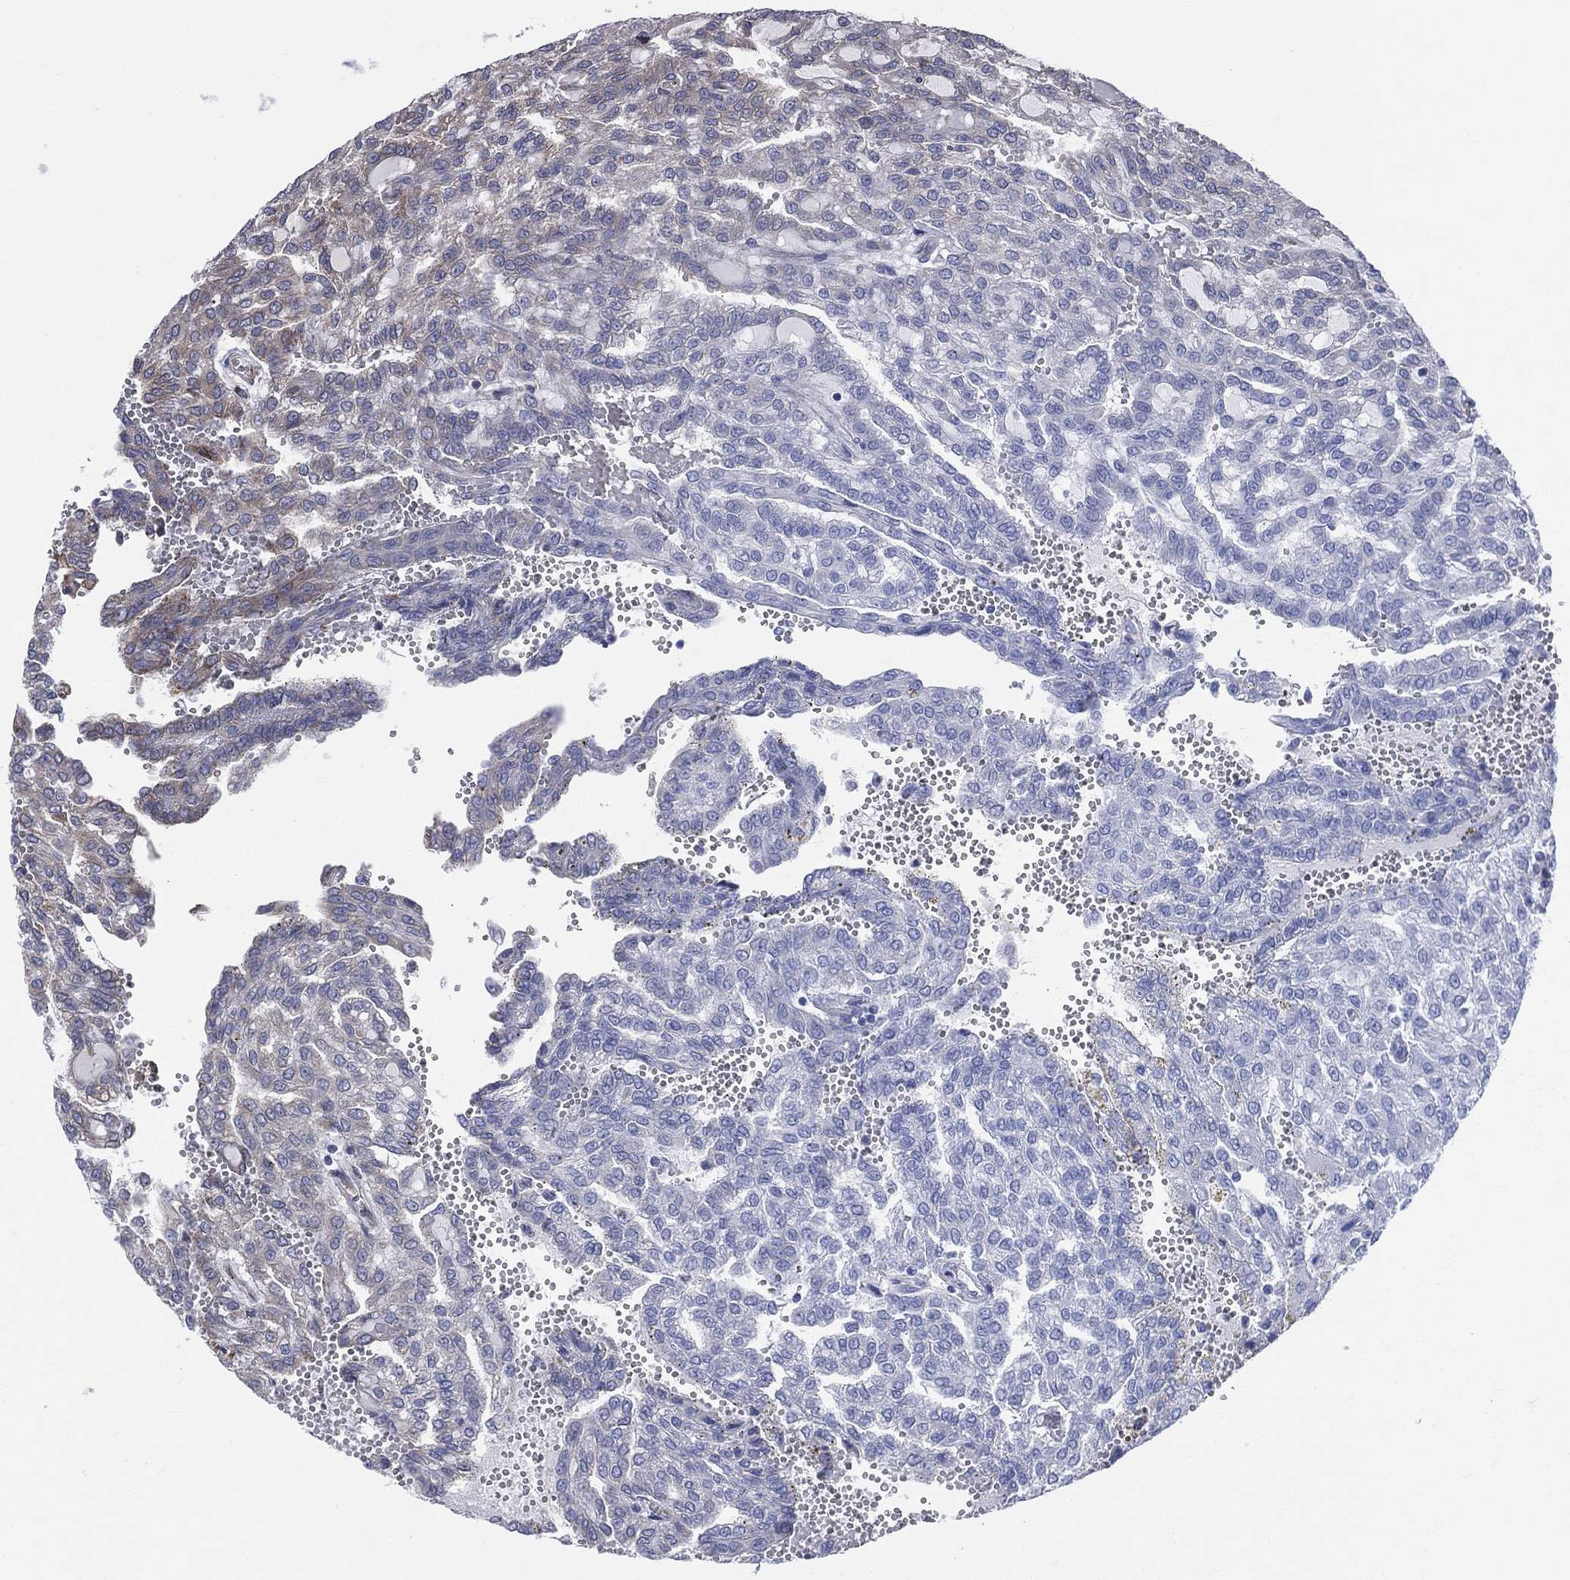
{"staining": {"intensity": "moderate", "quantity": "<25%", "location": "cytoplasmic/membranous"}, "tissue": "renal cancer", "cell_type": "Tumor cells", "image_type": "cancer", "snomed": [{"axis": "morphology", "description": "Adenocarcinoma, NOS"}, {"axis": "topography", "description": "Kidney"}], "caption": "Tumor cells show moderate cytoplasmic/membranous positivity in approximately <25% of cells in renal adenocarcinoma.", "gene": "CCDC159", "patient": {"sex": "male", "age": 63}}